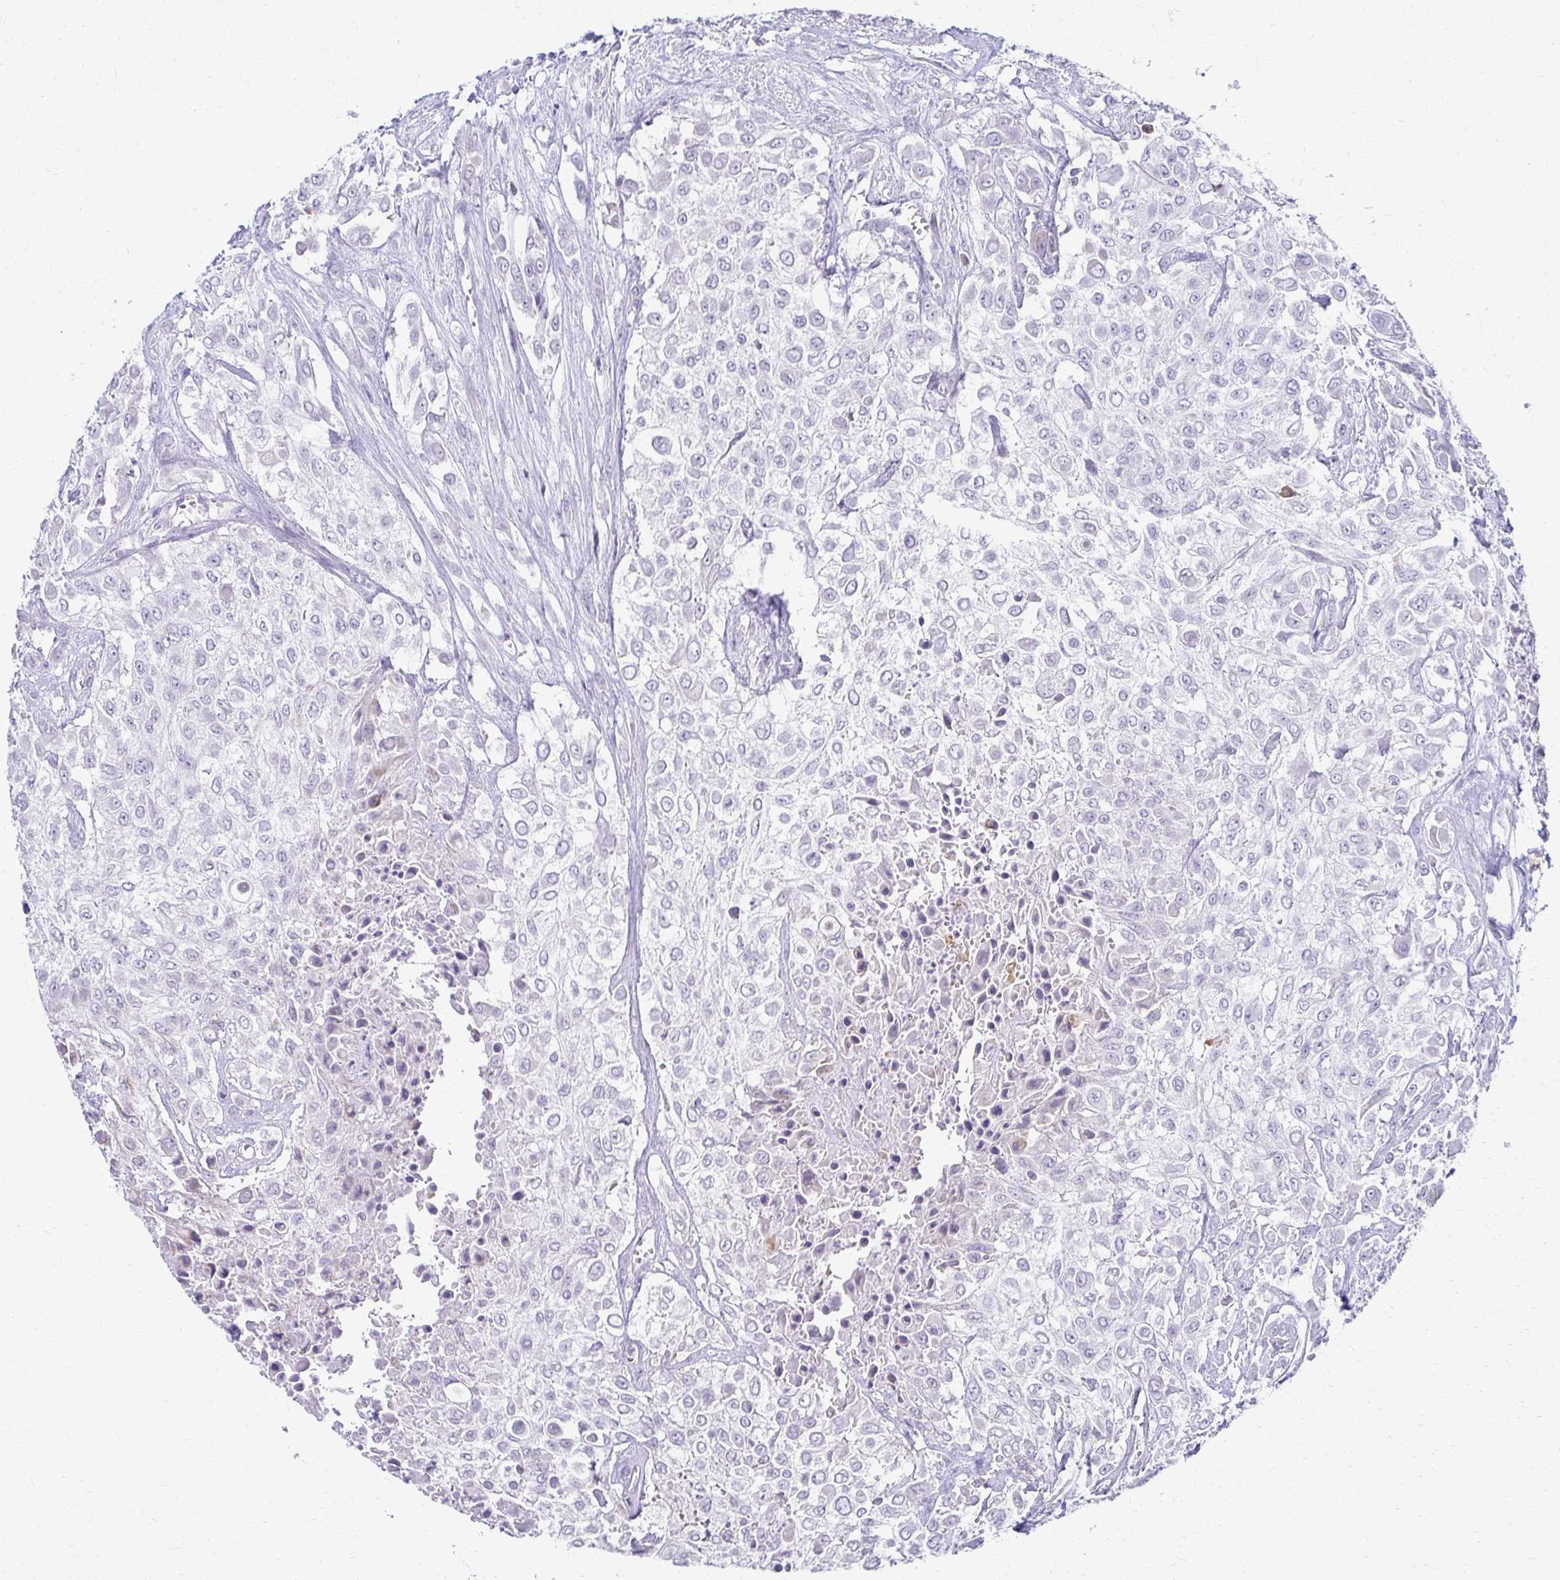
{"staining": {"intensity": "negative", "quantity": "none", "location": "none"}, "tissue": "urothelial cancer", "cell_type": "Tumor cells", "image_type": "cancer", "snomed": [{"axis": "morphology", "description": "Urothelial carcinoma, High grade"}, {"axis": "topography", "description": "Urinary bladder"}], "caption": "This is an immunohistochemistry image of high-grade urothelial carcinoma. There is no expression in tumor cells.", "gene": "FCGR2B", "patient": {"sex": "male", "age": 57}}